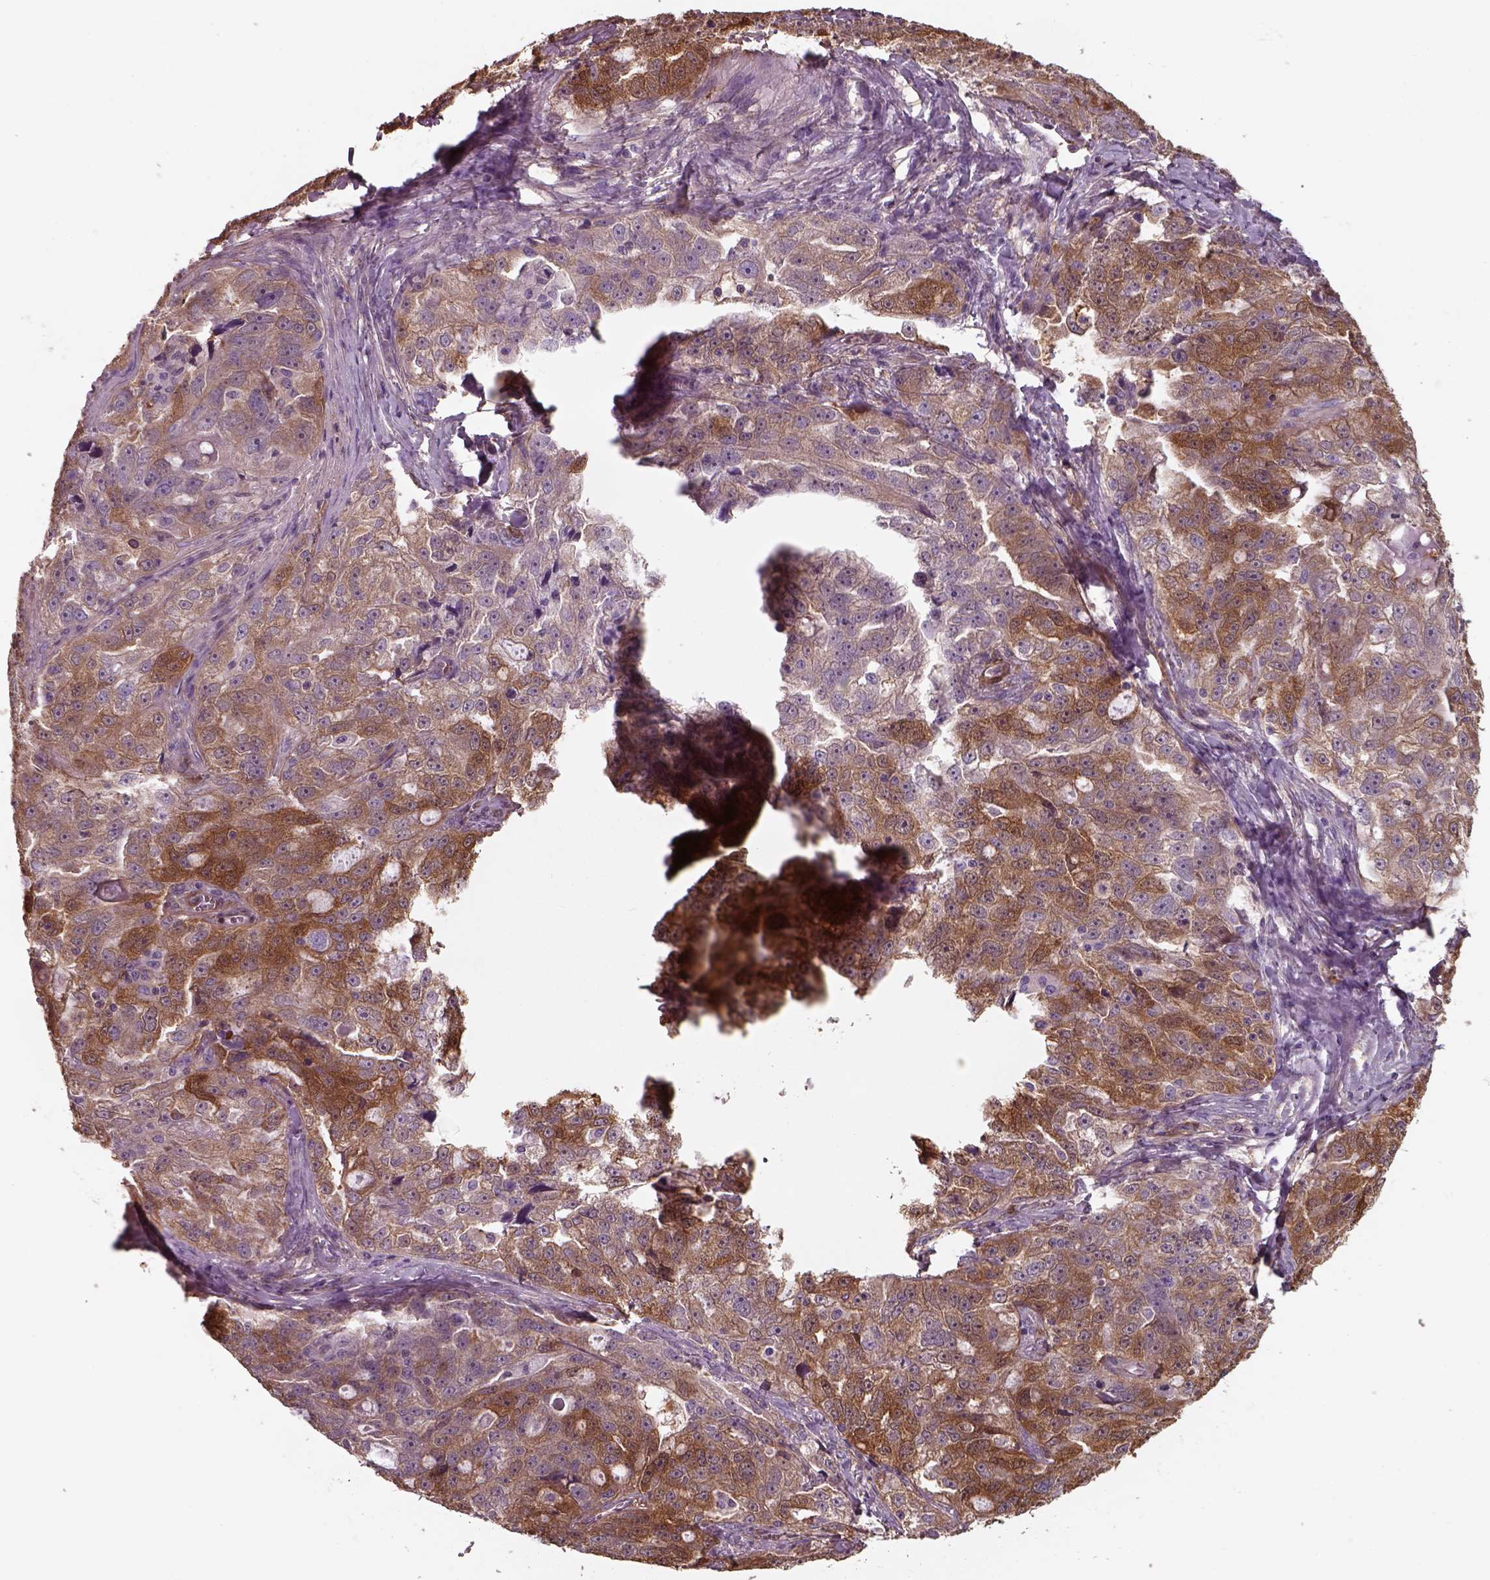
{"staining": {"intensity": "strong", "quantity": "<25%", "location": "cytoplasmic/membranous"}, "tissue": "ovarian cancer", "cell_type": "Tumor cells", "image_type": "cancer", "snomed": [{"axis": "morphology", "description": "Cystadenocarcinoma, serous, NOS"}, {"axis": "topography", "description": "Ovary"}], "caption": "The image shows a brown stain indicating the presence of a protein in the cytoplasmic/membranous of tumor cells in serous cystadenocarcinoma (ovarian). The protein of interest is stained brown, and the nuclei are stained in blue (DAB IHC with brightfield microscopy, high magnification).", "gene": "ISYNA1", "patient": {"sex": "female", "age": 51}}